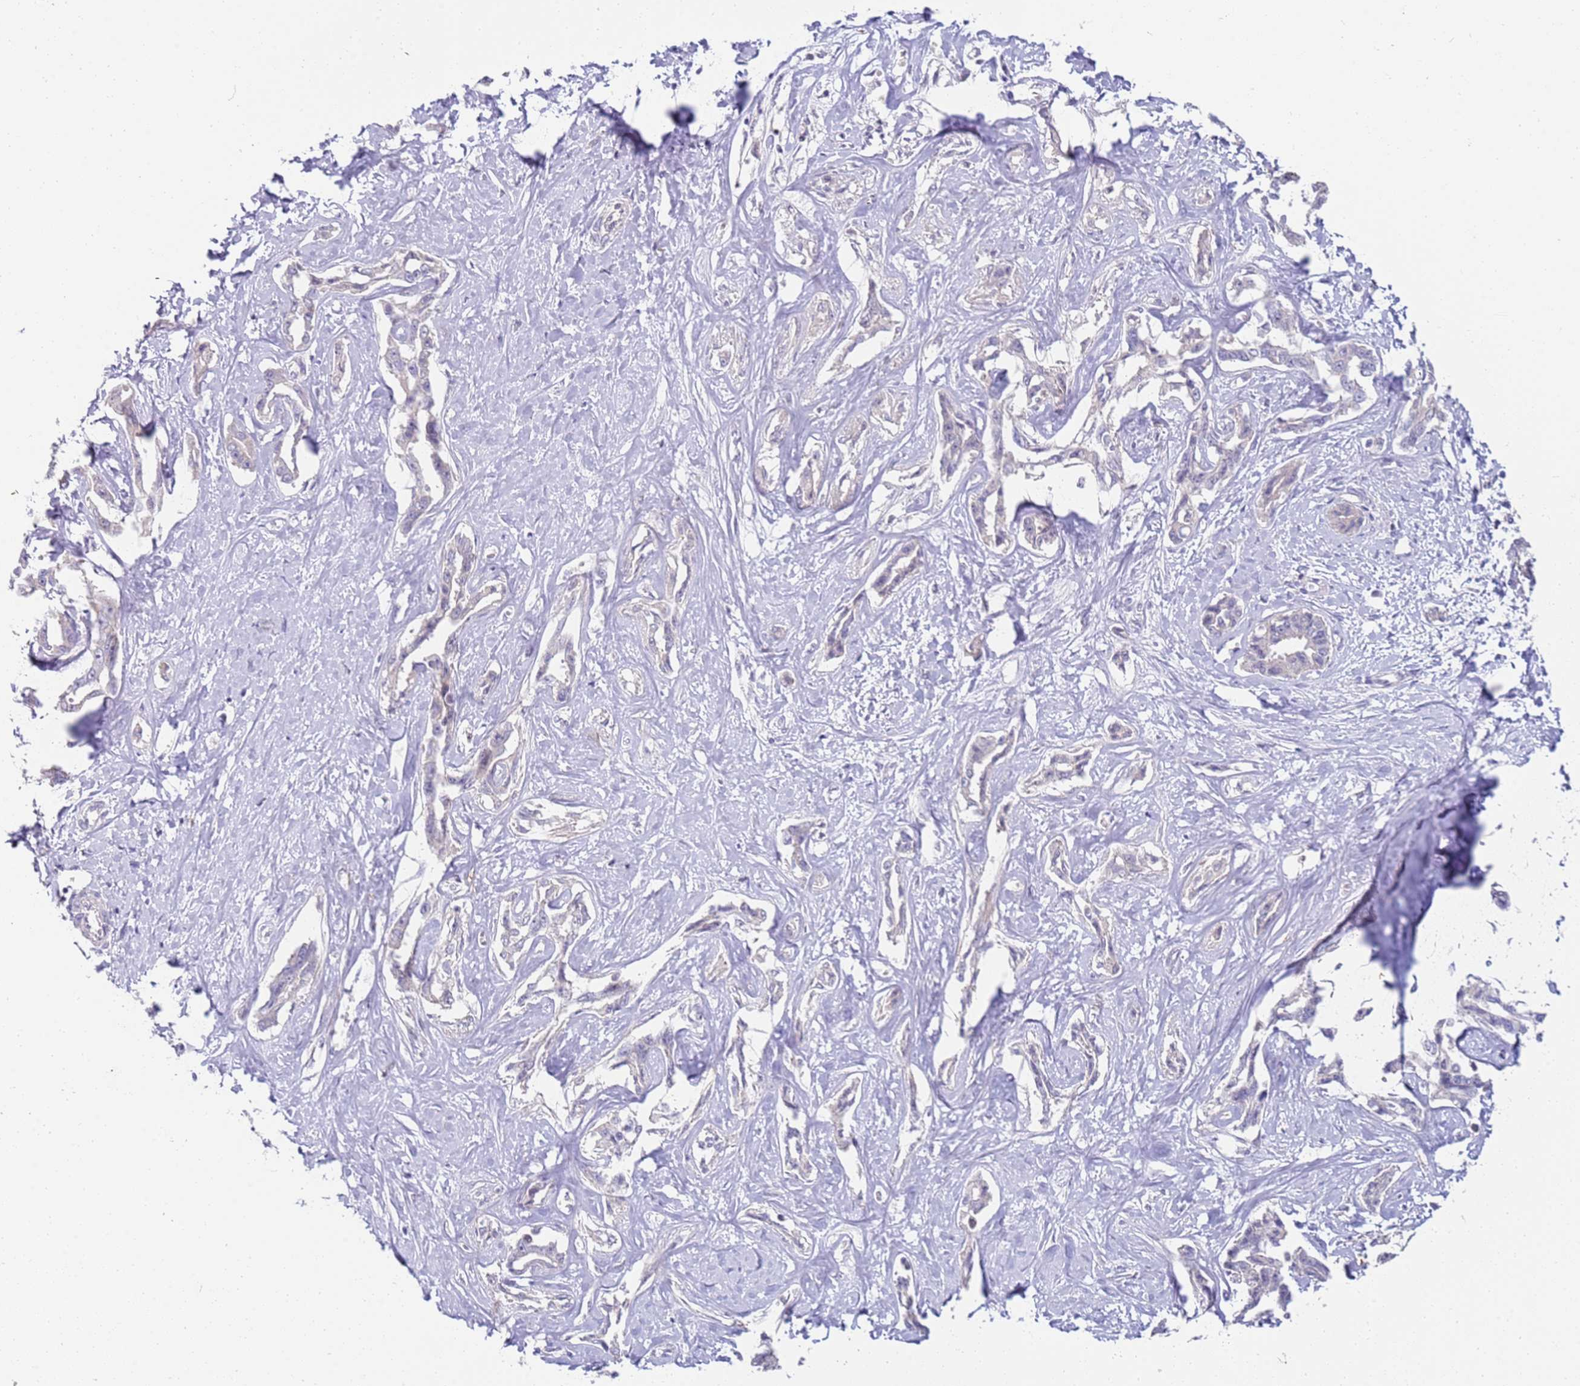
{"staining": {"intensity": "negative", "quantity": "none", "location": "none"}, "tissue": "liver cancer", "cell_type": "Tumor cells", "image_type": "cancer", "snomed": [{"axis": "morphology", "description": "Cholangiocarcinoma"}, {"axis": "topography", "description": "Liver"}], "caption": "The IHC photomicrograph has no significant staining in tumor cells of liver cancer (cholangiocarcinoma) tissue.", "gene": "STK25", "patient": {"sex": "male", "age": 59}}